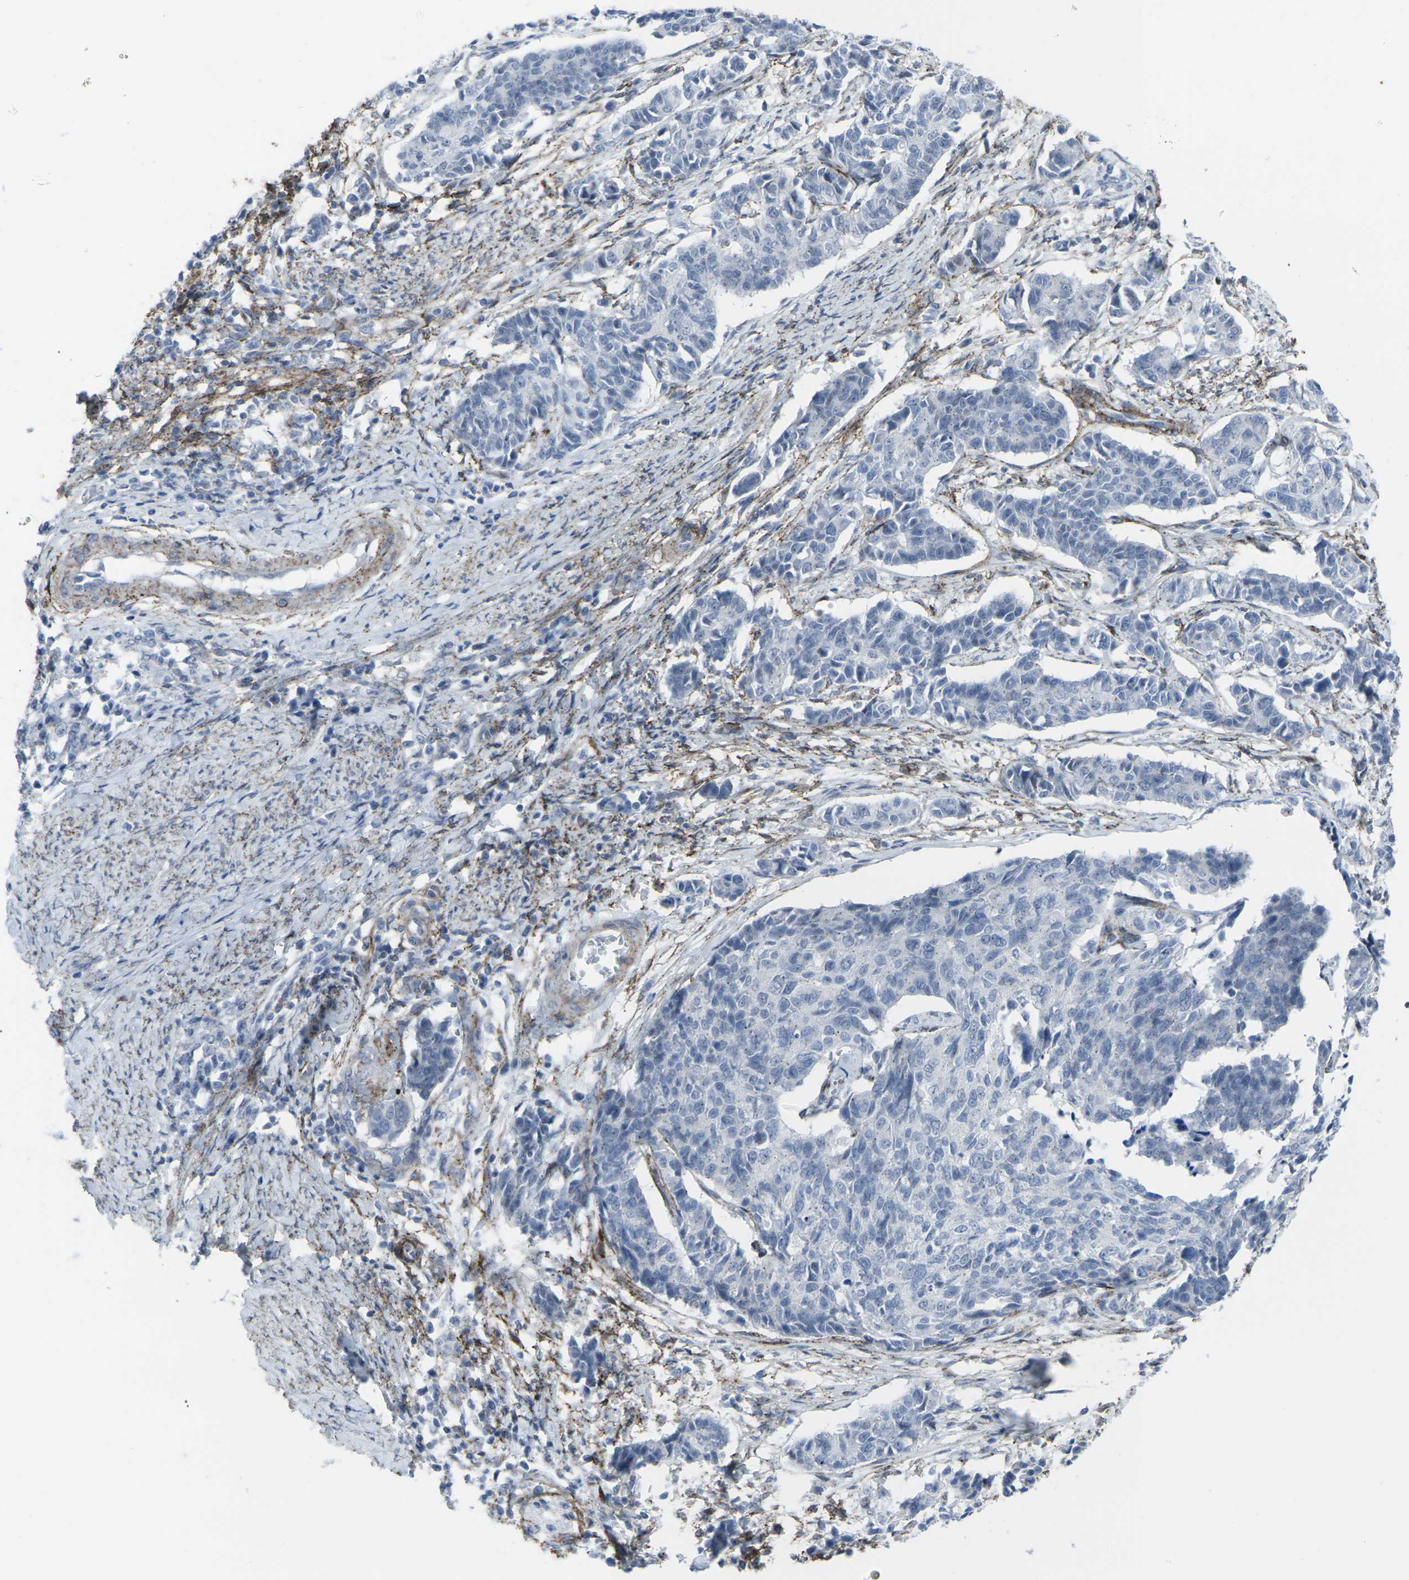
{"staining": {"intensity": "negative", "quantity": "none", "location": "none"}, "tissue": "cervical cancer", "cell_type": "Tumor cells", "image_type": "cancer", "snomed": [{"axis": "morphology", "description": "Normal tissue, NOS"}, {"axis": "morphology", "description": "Squamous cell carcinoma, NOS"}, {"axis": "topography", "description": "Cervix"}], "caption": "This is an immunohistochemistry photomicrograph of human cervical cancer (squamous cell carcinoma). There is no expression in tumor cells.", "gene": "CDH11", "patient": {"sex": "female", "age": 35}}